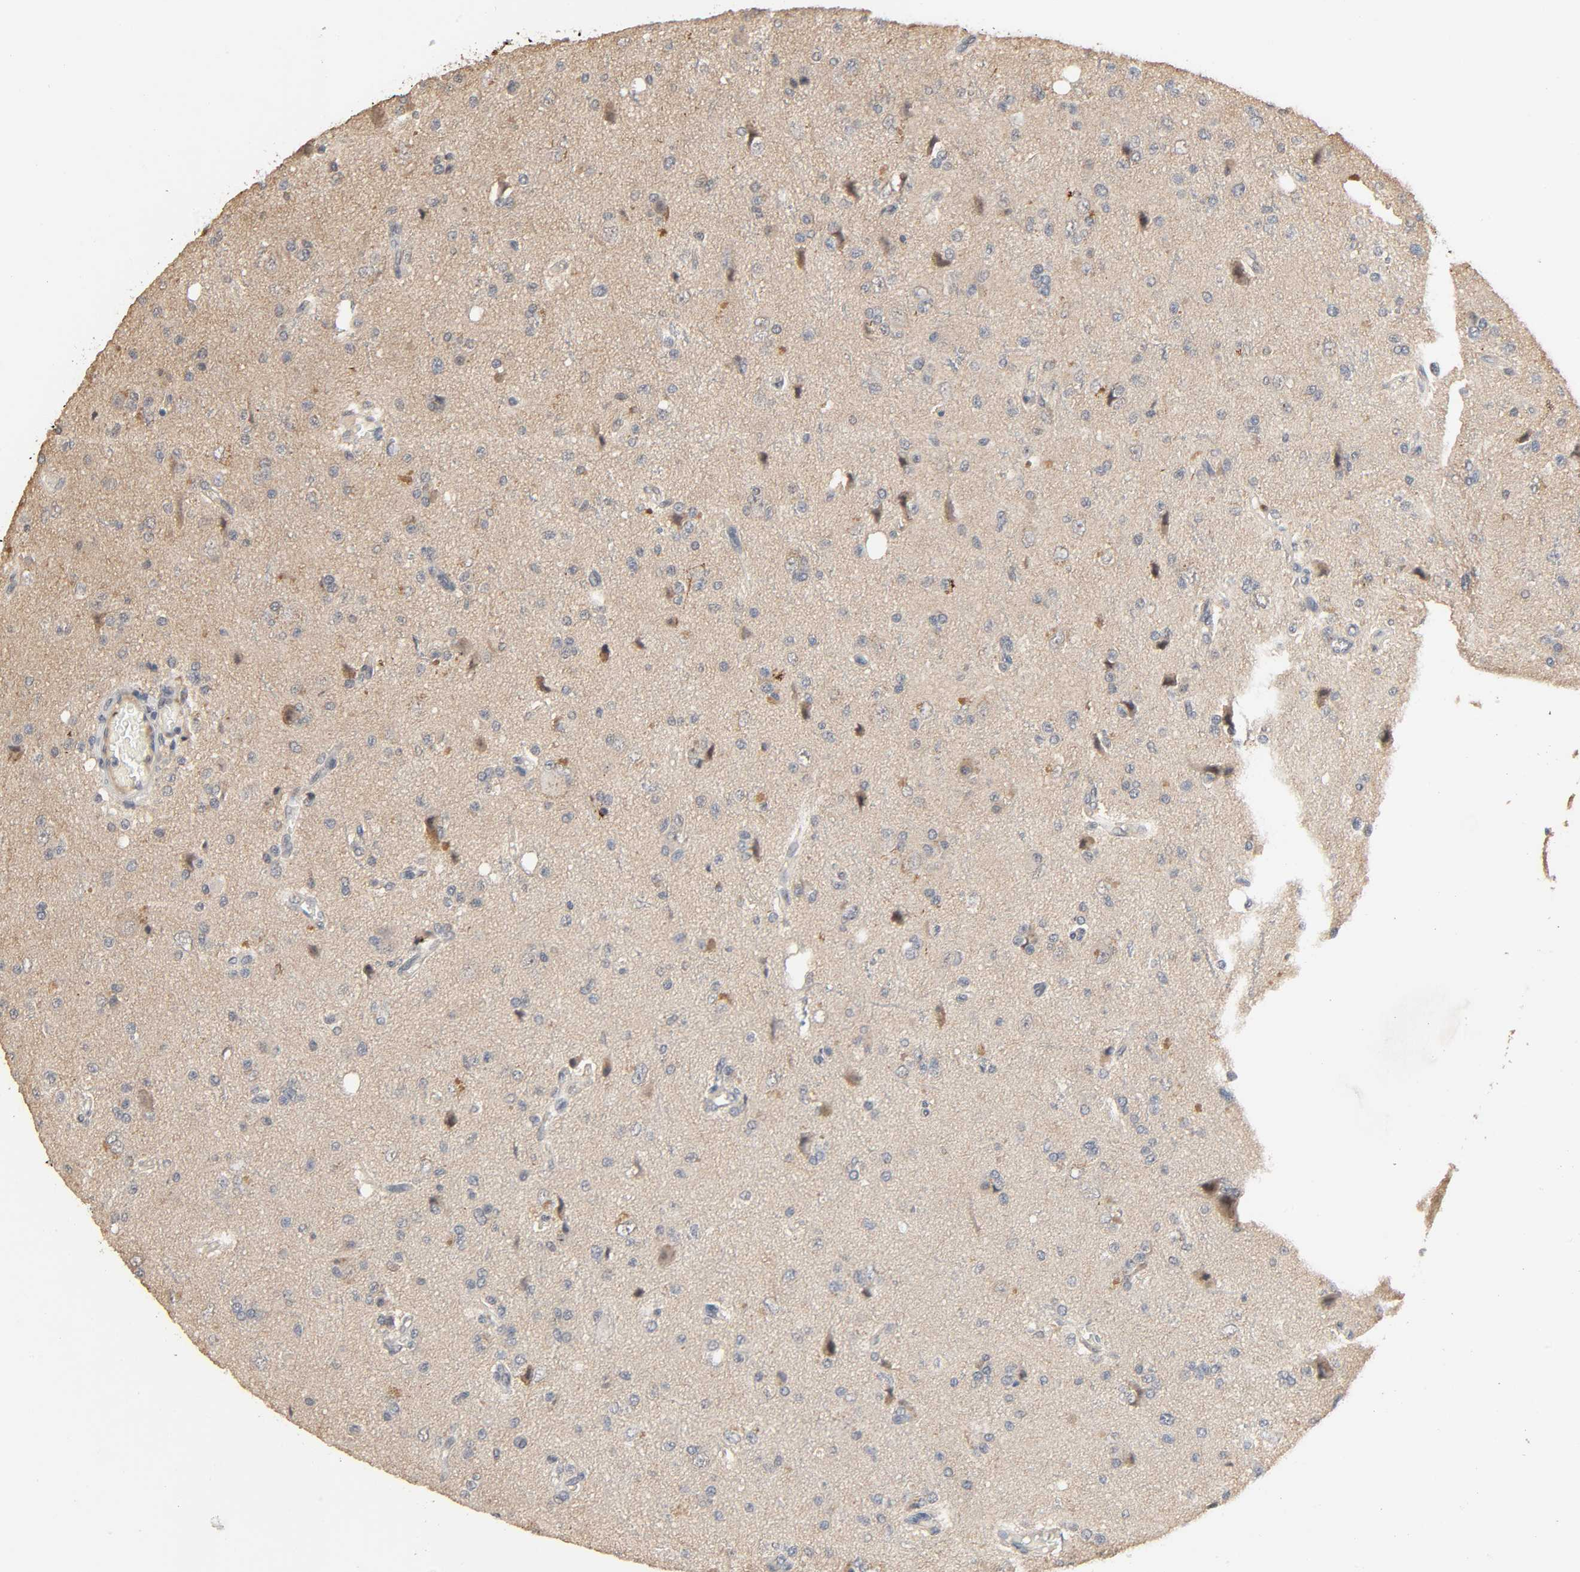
{"staining": {"intensity": "moderate", "quantity": "25%-75%", "location": "cytoplasmic/membranous"}, "tissue": "glioma", "cell_type": "Tumor cells", "image_type": "cancer", "snomed": [{"axis": "morphology", "description": "Glioma, malignant, High grade"}, {"axis": "topography", "description": "Brain"}], "caption": "Brown immunohistochemical staining in human malignant glioma (high-grade) demonstrates moderate cytoplasmic/membranous staining in approximately 25%-75% of tumor cells.", "gene": "MAGEA8", "patient": {"sex": "male", "age": 47}}